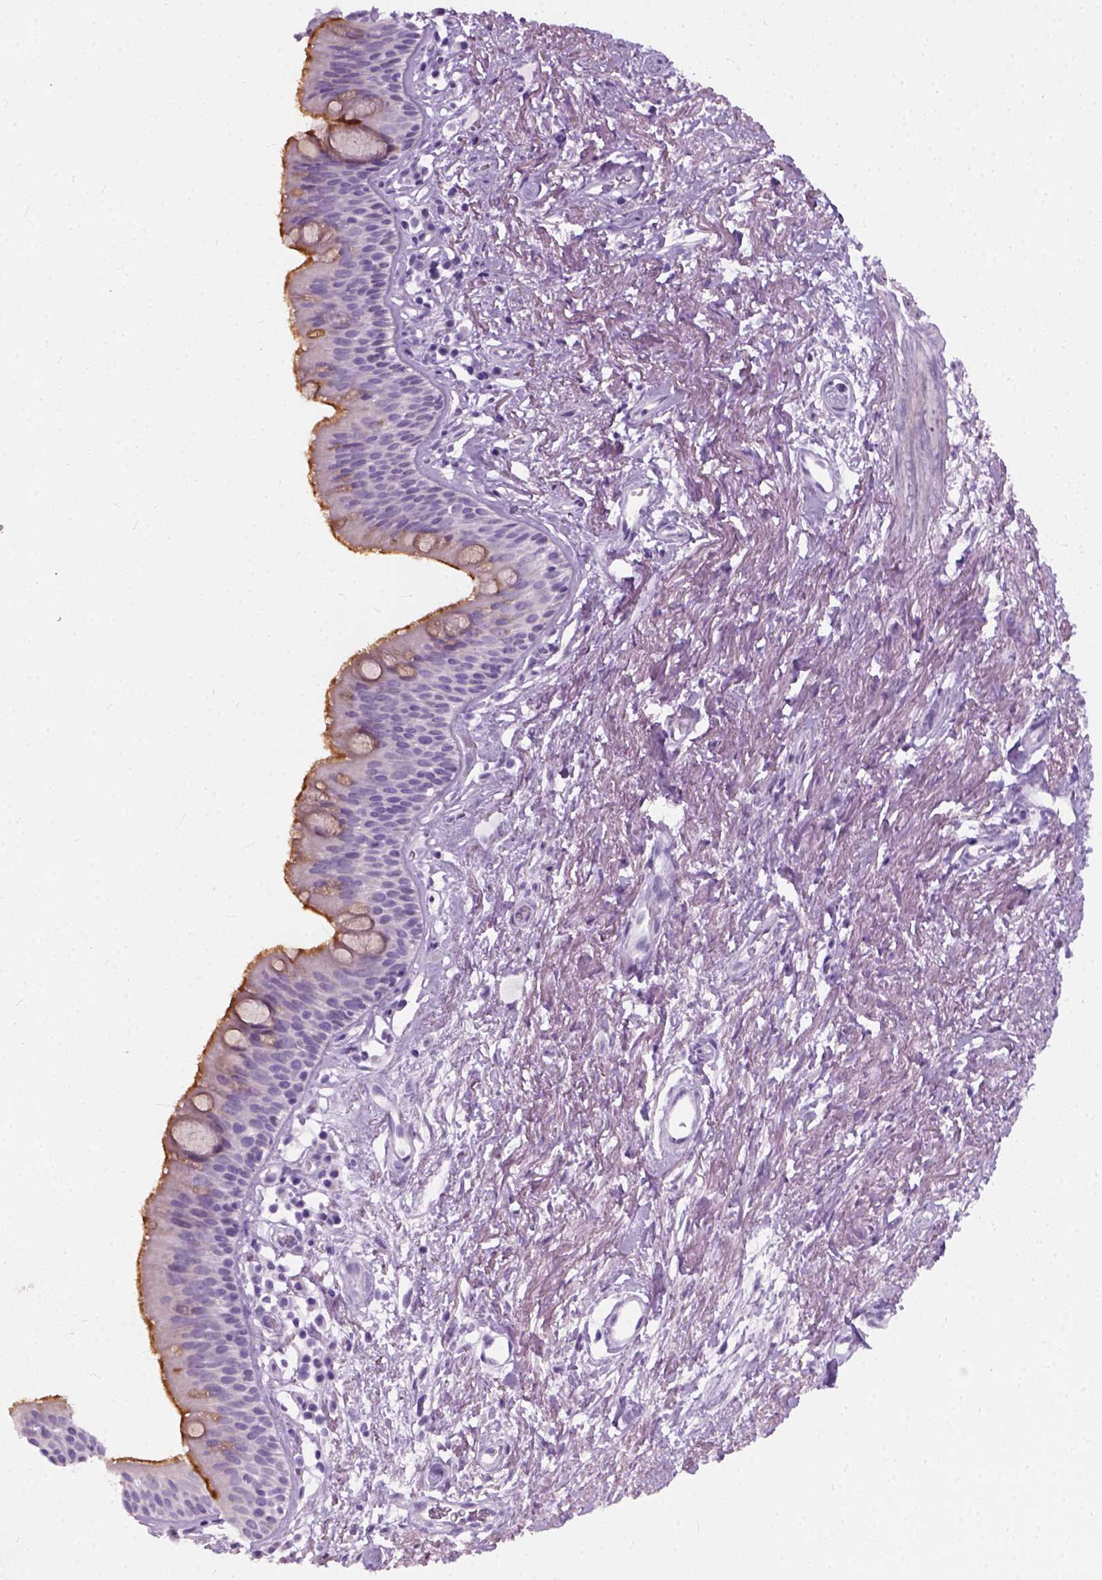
{"staining": {"intensity": "moderate", "quantity": ">75%", "location": "cytoplasmic/membranous"}, "tissue": "bronchus", "cell_type": "Respiratory epithelial cells", "image_type": "normal", "snomed": [{"axis": "morphology", "description": "Normal tissue, NOS"}, {"axis": "topography", "description": "Cartilage tissue"}, {"axis": "topography", "description": "Bronchus"}], "caption": "This photomicrograph demonstrates unremarkable bronchus stained with immunohistochemistry to label a protein in brown. The cytoplasmic/membranous of respiratory epithelial cells show moderate positivity for the protein. Nuclei are counter-stained blue.", "gene": "AXDND1", "patient": {"sex": "male", "age": 58}}